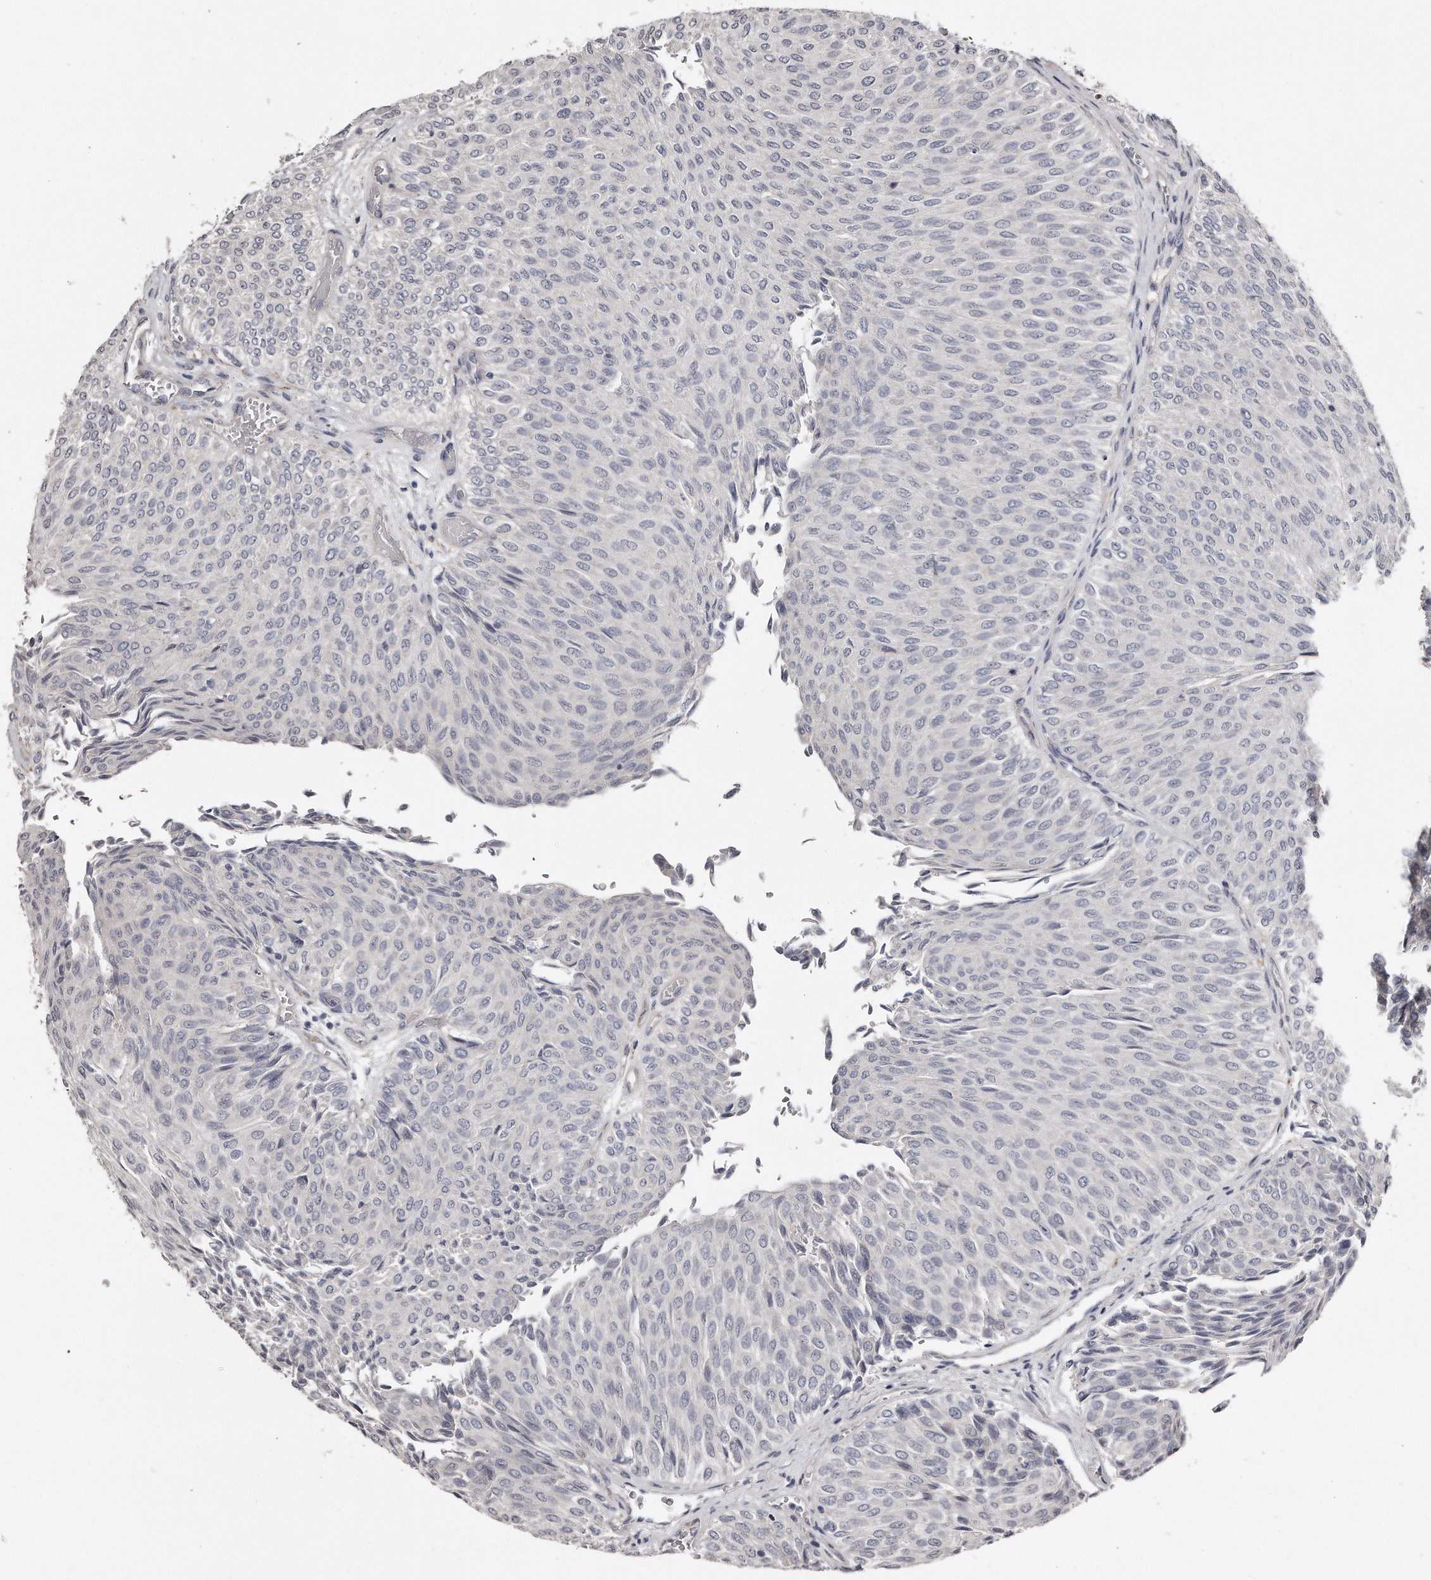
{"staining": {"intensity": "negative", "quantity": "none", "location": "none"}, "tissue": "urothelial cancer", "cell_type": "Tumor cells", "image_type": "cancer", "snomed": [{"axis": "morphology", "description": "Urothelial carcinoma, Low grade"}, {"axis": "topography", "description": "Urinary bladder"}], "caption": "A histopathology image of urothelial cancer stained for a protein exhibits no brown staining in tumor cells.", "gene": "LMOD1", "patient": {"sex": "male", "age": 78}}